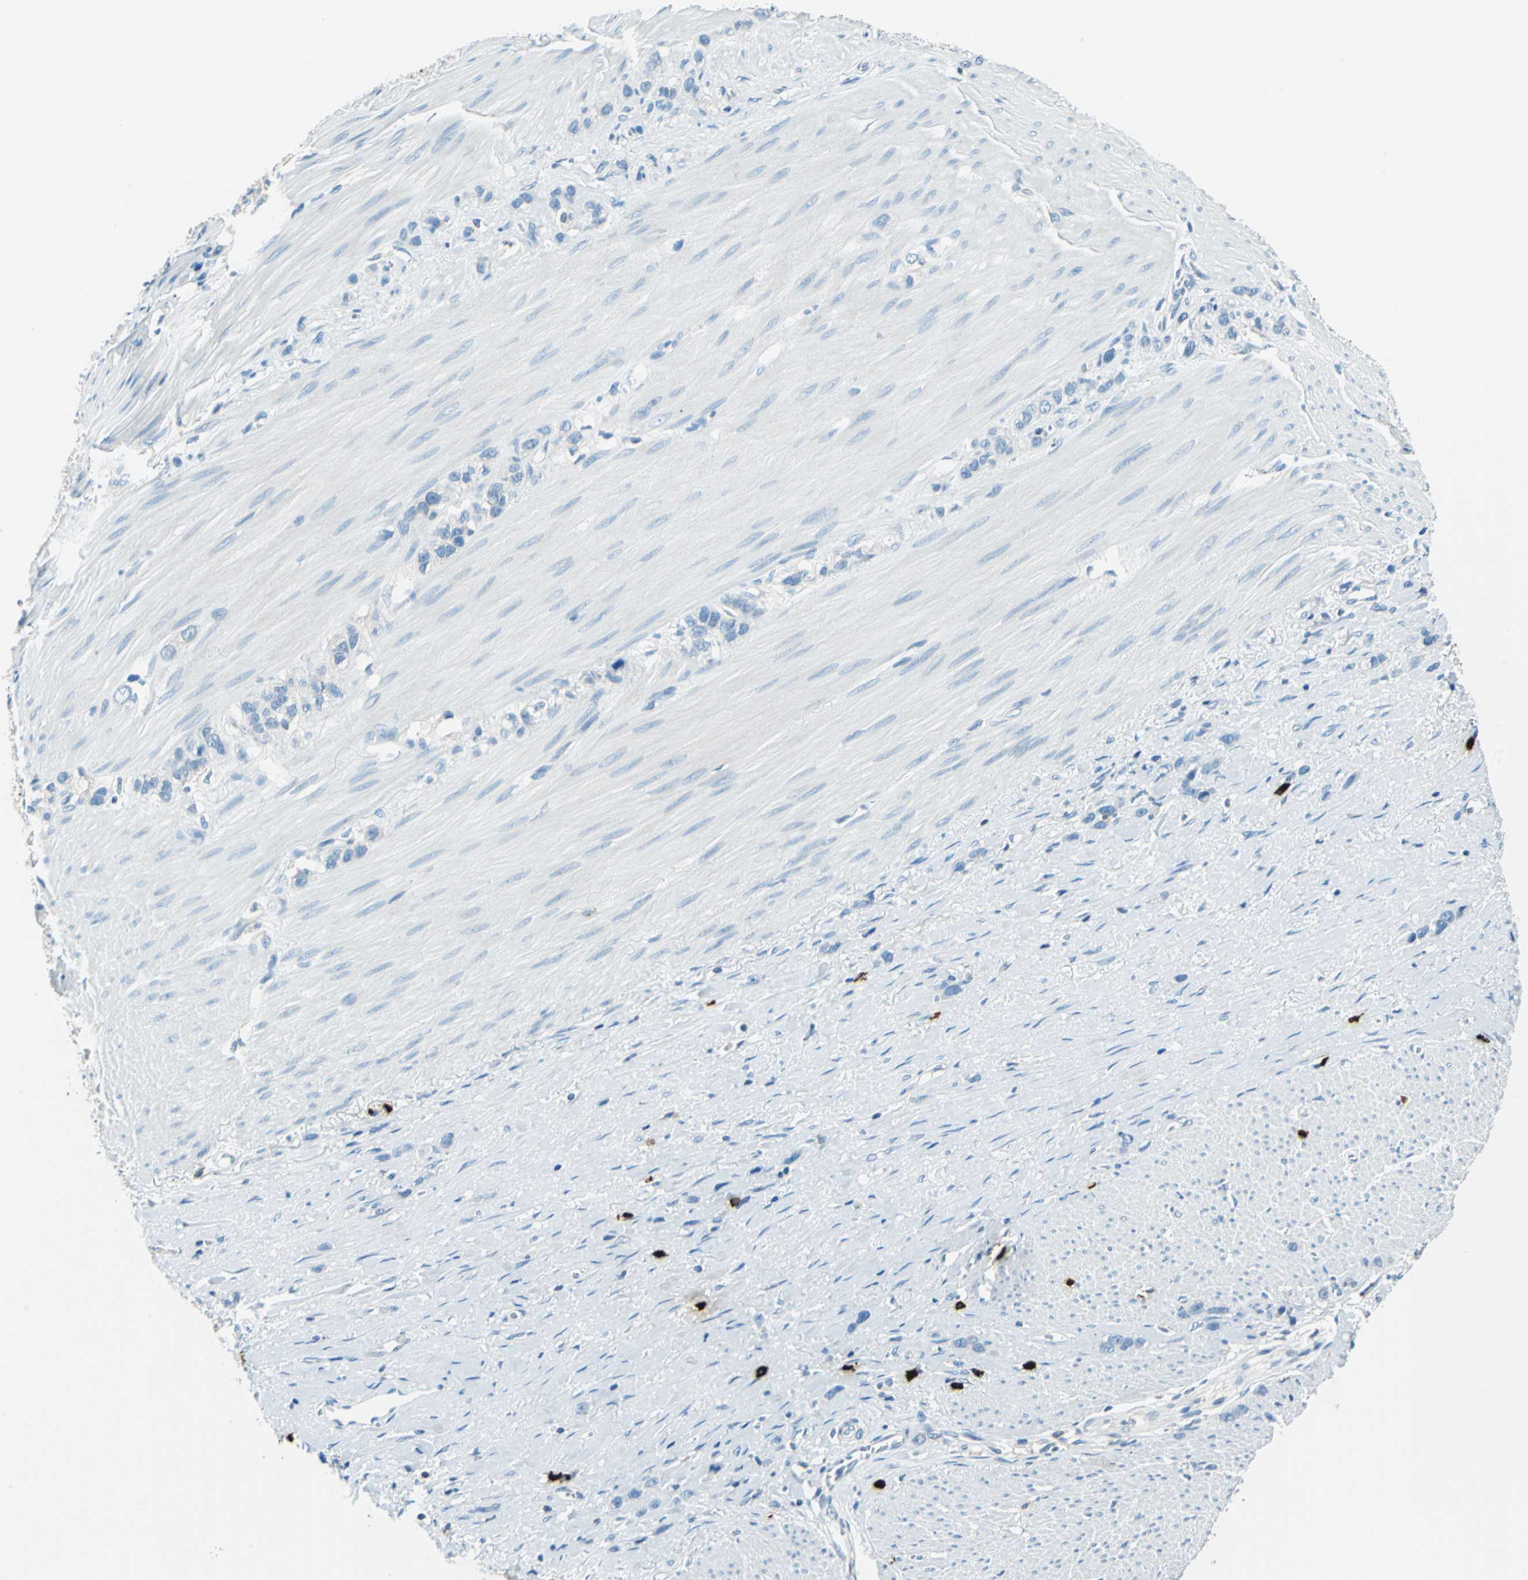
{"staining": {"intensity": "negative", "quantity": "none", "location": "none"}, "tissue": "stomach cancer", "cell_type": "Tumor cells", "image_type": "cancer", "snomed": [{"axis": "morphology", "description": "Normal tissue, NOS"}, {"axis": "morphology", "description": "Adenocarcinoma, NOS"}, {"axis": "morphology", "description": "Adenocarcinoma, High grade"}, {"axis": "topography", "description": "Stomach, upper"}, {"axis": "topography", "description": "Stomach"}], "caption": "A photomicrograph of human stomach cancer is negative for staining in tumor cells.", "gene": "CPA3", "patient": {"sex": "female", "age": 65}}